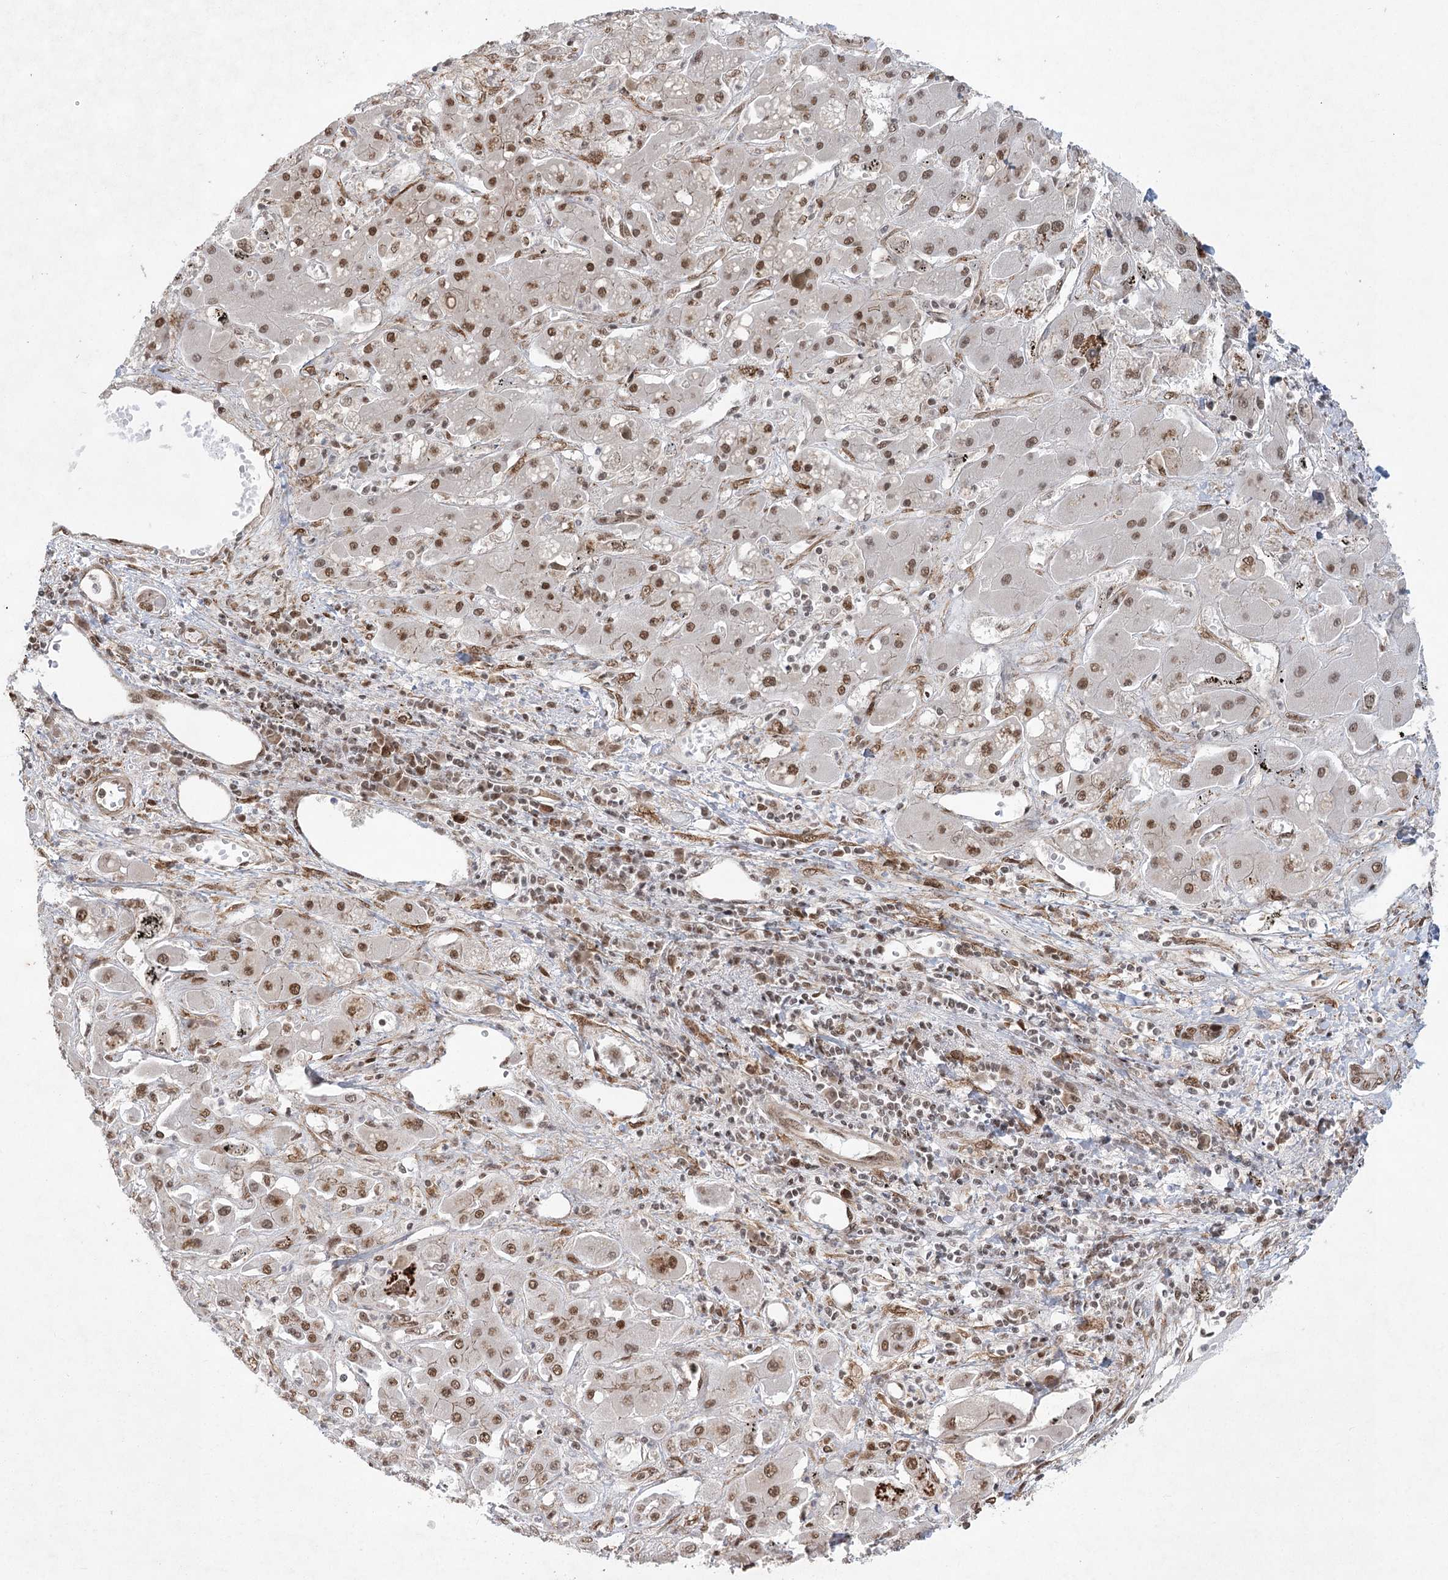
{"staining": {"intensity": "moderate", "quantity": ">75%", "location": "nuclear"}, "tissue": "liver cancer", "cell_type": "Tumor cells", "image_type": "cancer", "snomed": [{"axis": "morphology", "description": "Cholangiocarcinoma"}, {"axis": "topography", "description": "Liver"}], "caption": "Liver cancer (cholangiocarcinoma) stained with a brown dye exhibits moderate nuclear positive positivity in approximately >75% of tumor cells.", "gene": "ZCCHC8", "patient": {"sex": "male", "age": 67}}